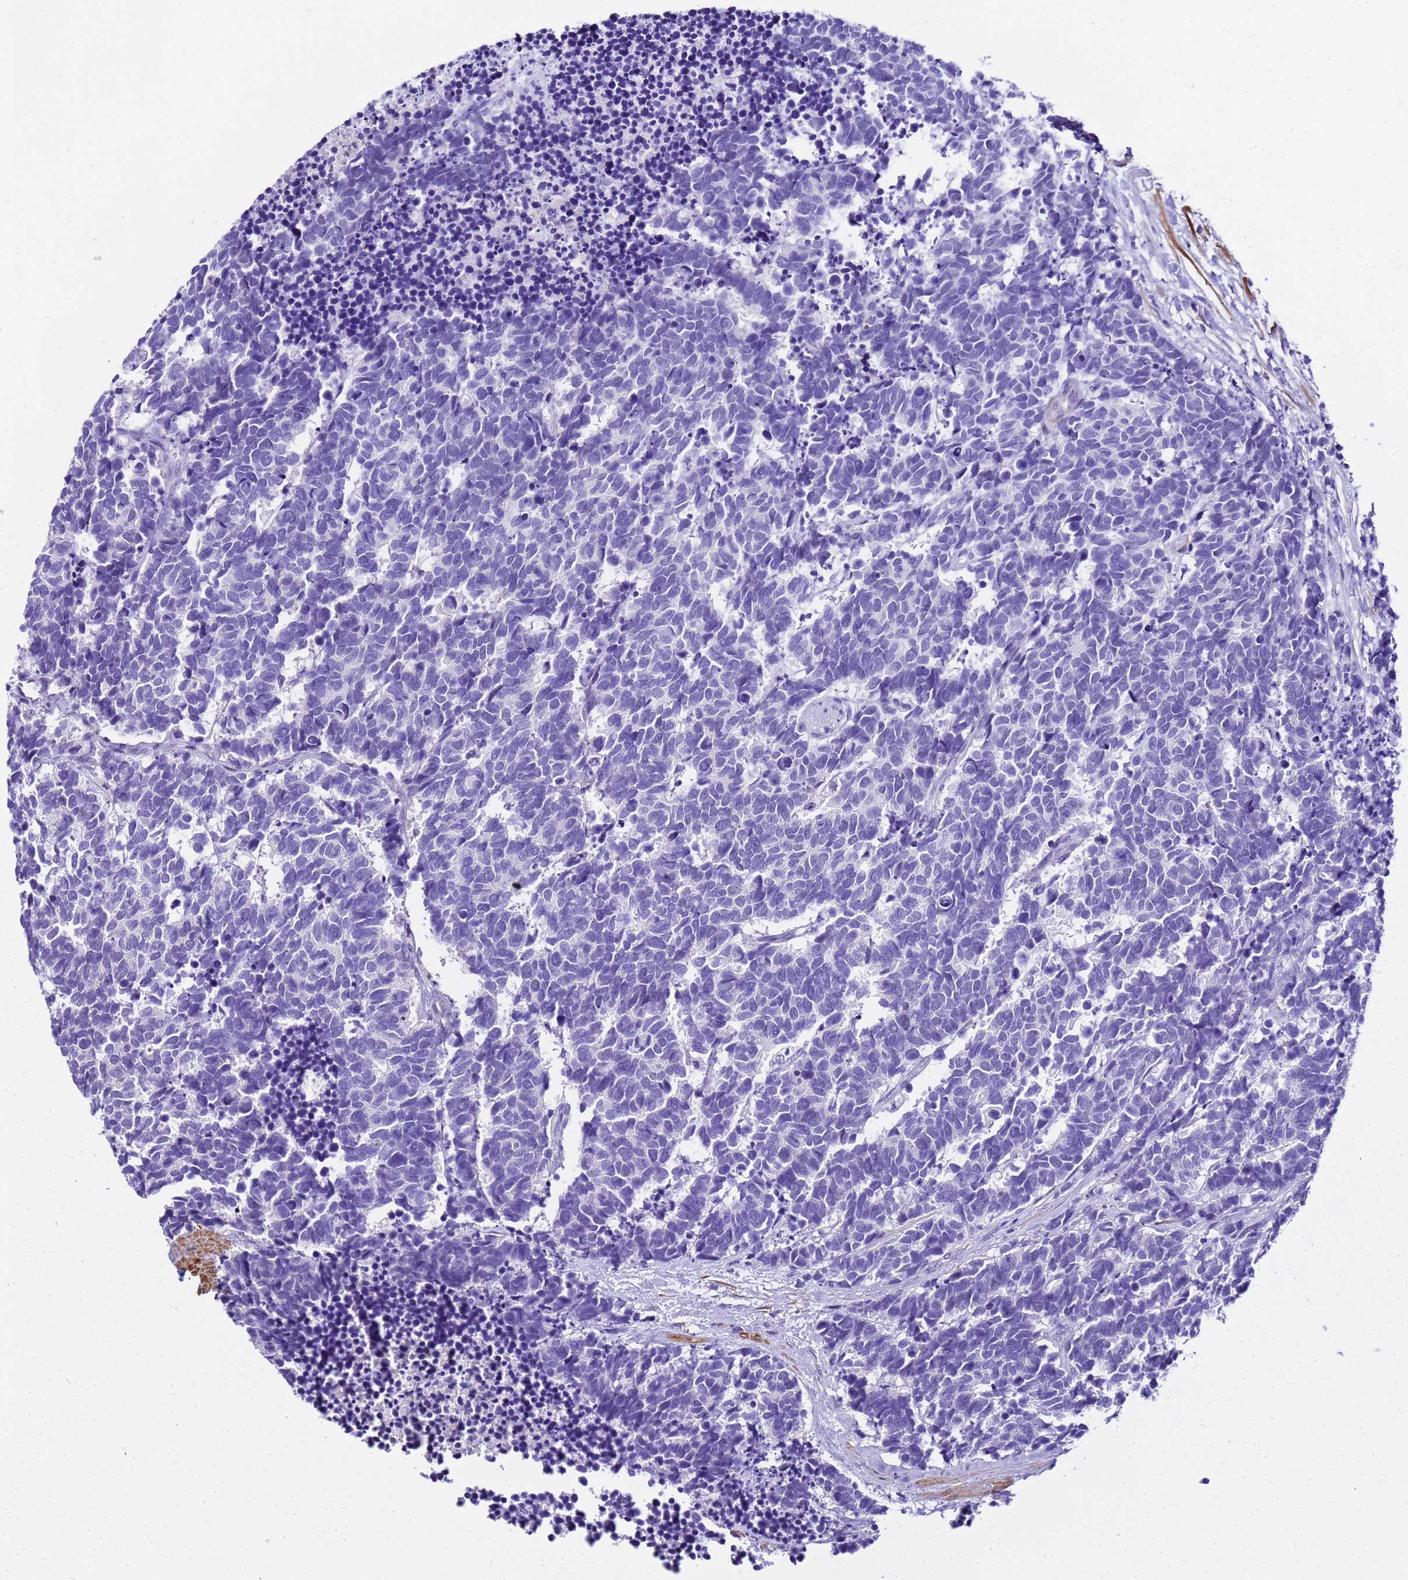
{"staining": {"intensity": "negative", "quantity": "none", "location": "none"}, "tissue": "carcinoid", "cell_type": "Tumor cells", "image_type": "cancer", "snomed": [{"axis": "morphology", "description": "Carcinoma, NOS"}, {"axis": "morphology", "description": "Carcinoid, malignant, NOS"}, {"axis": "topography", "description": "Prostate"}], "caption": "Tumor cells are negative for brown protein staining in carcinoid.", "gene": "HSPB6", "patient": {"sex": "male", "age": 57}}